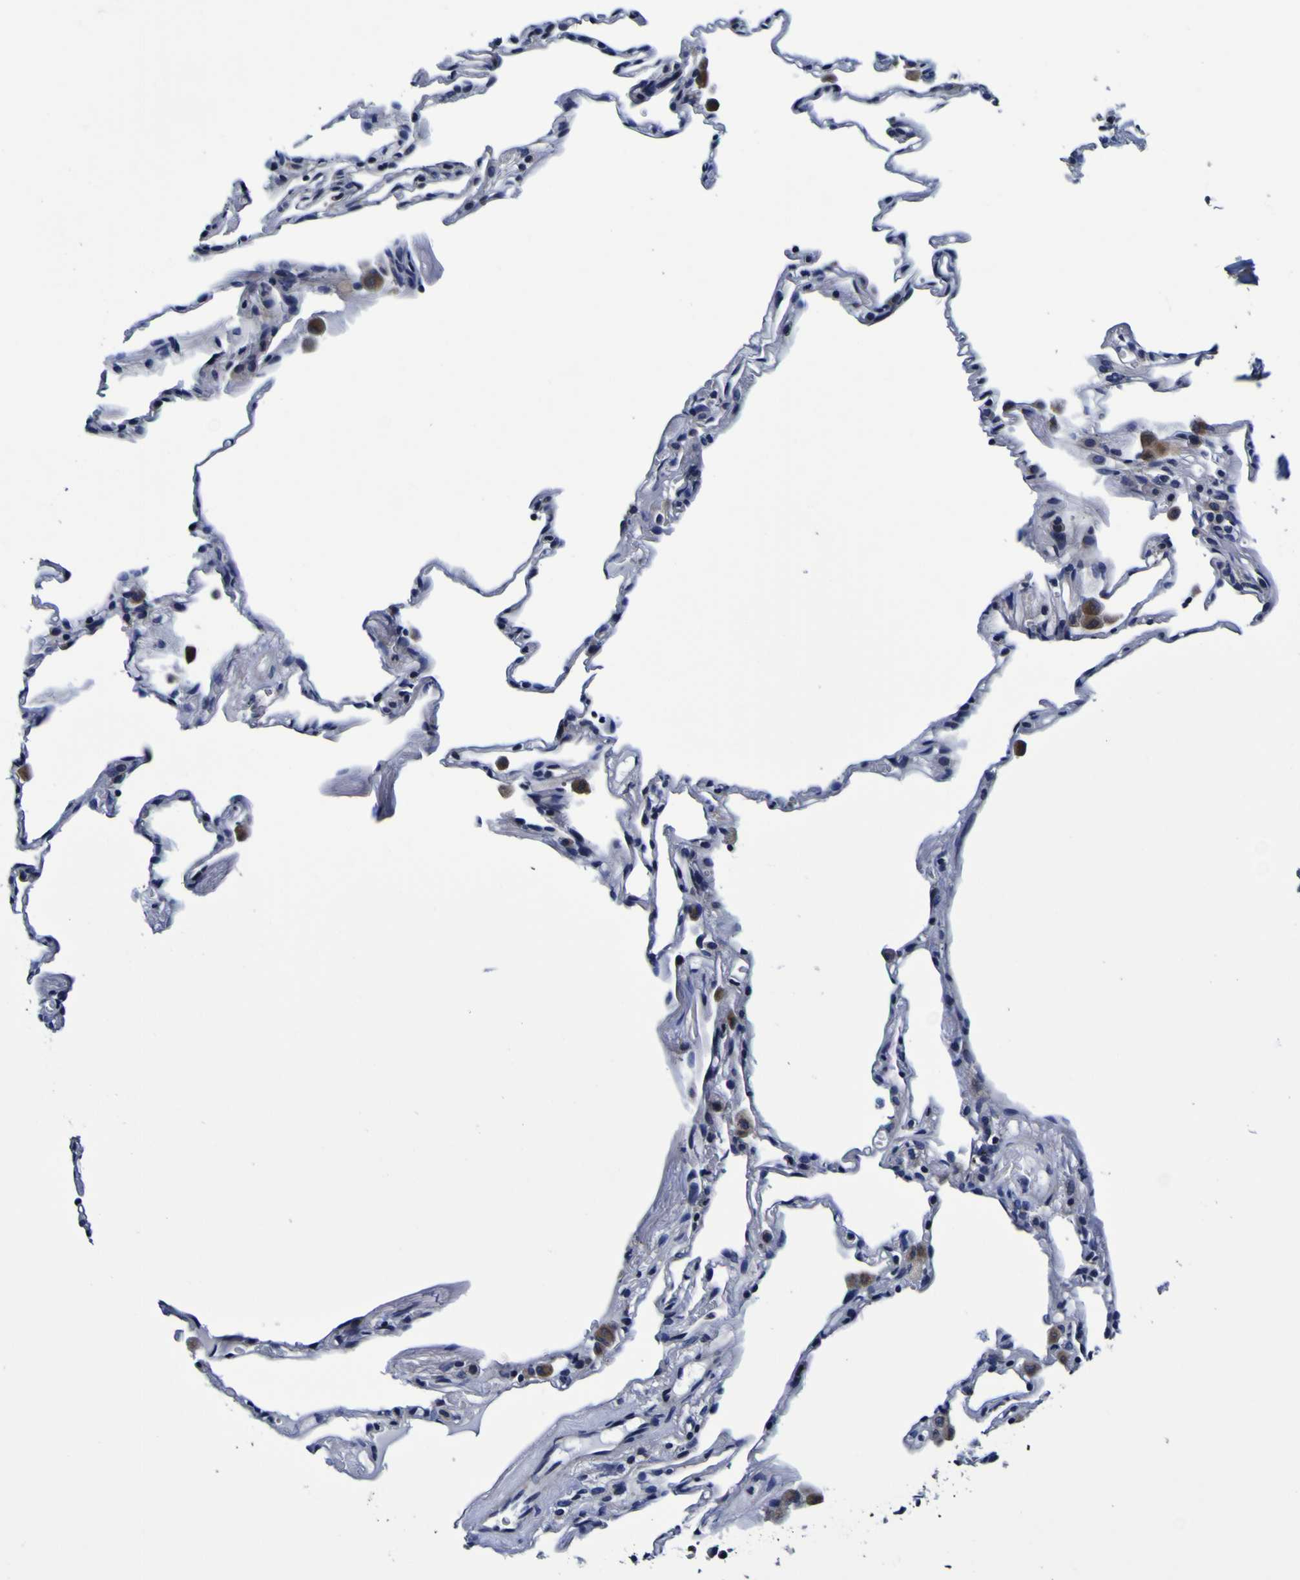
{"staining": {"intensity": "negative", "quantity": "none", "location": "none"}, "tissue": "lung", "cell_type": "Alveolar cells", "image_type": "normal", "snomed": [{"axis": "morphology", "description": "Normal tissue, NOS"}, {"axis": "topography", "description": "Lung"}], "caption": "This is a photomicrograph of immunohistochemistry staining of unremarkable lung, which shows no expression in alveolar cells.", "gene": "PDLIM4", "patient": {"sex": "male", "age": 59}}